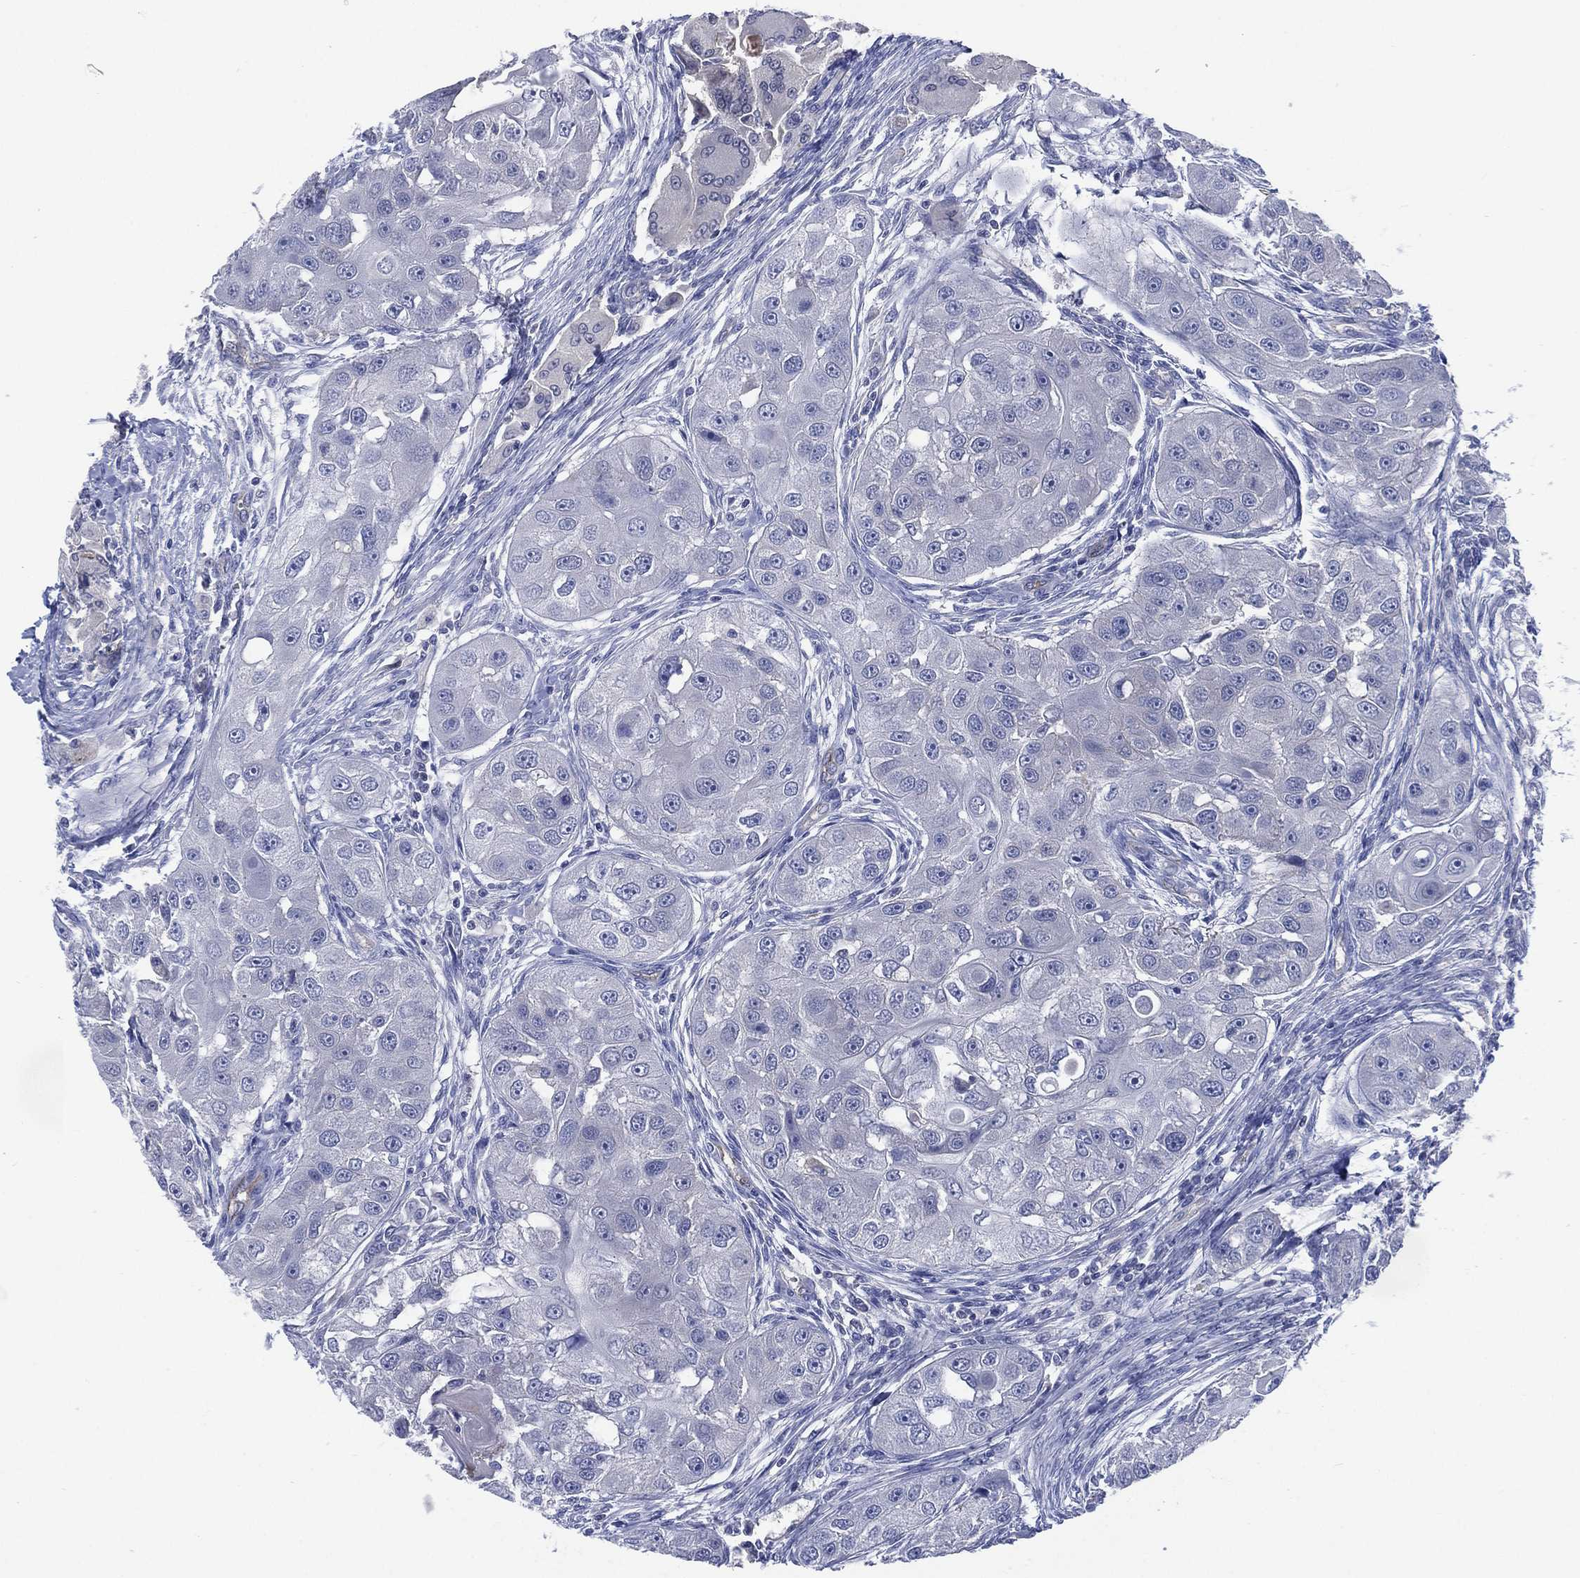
{"staining": {"intensity": "negative", "quantity": "none", "location": "none"}, "tissue": "head and neck cancer", "cell_type": "Tumor cells", "image_type": "cancer", "snomed": [{"axis": "morphology", "description": "Squamous cell carcinoma, NOS"}, {"axis": "topography", "description": "Head-Neck"}], "caption": "Immunohistochemical staining of head and neck cancer (squamous cell carcinoma) demonstrates no significant expression in tumor cells.", "gene": "C5orf46", "patient": {"sex": "male", "age": 51}}